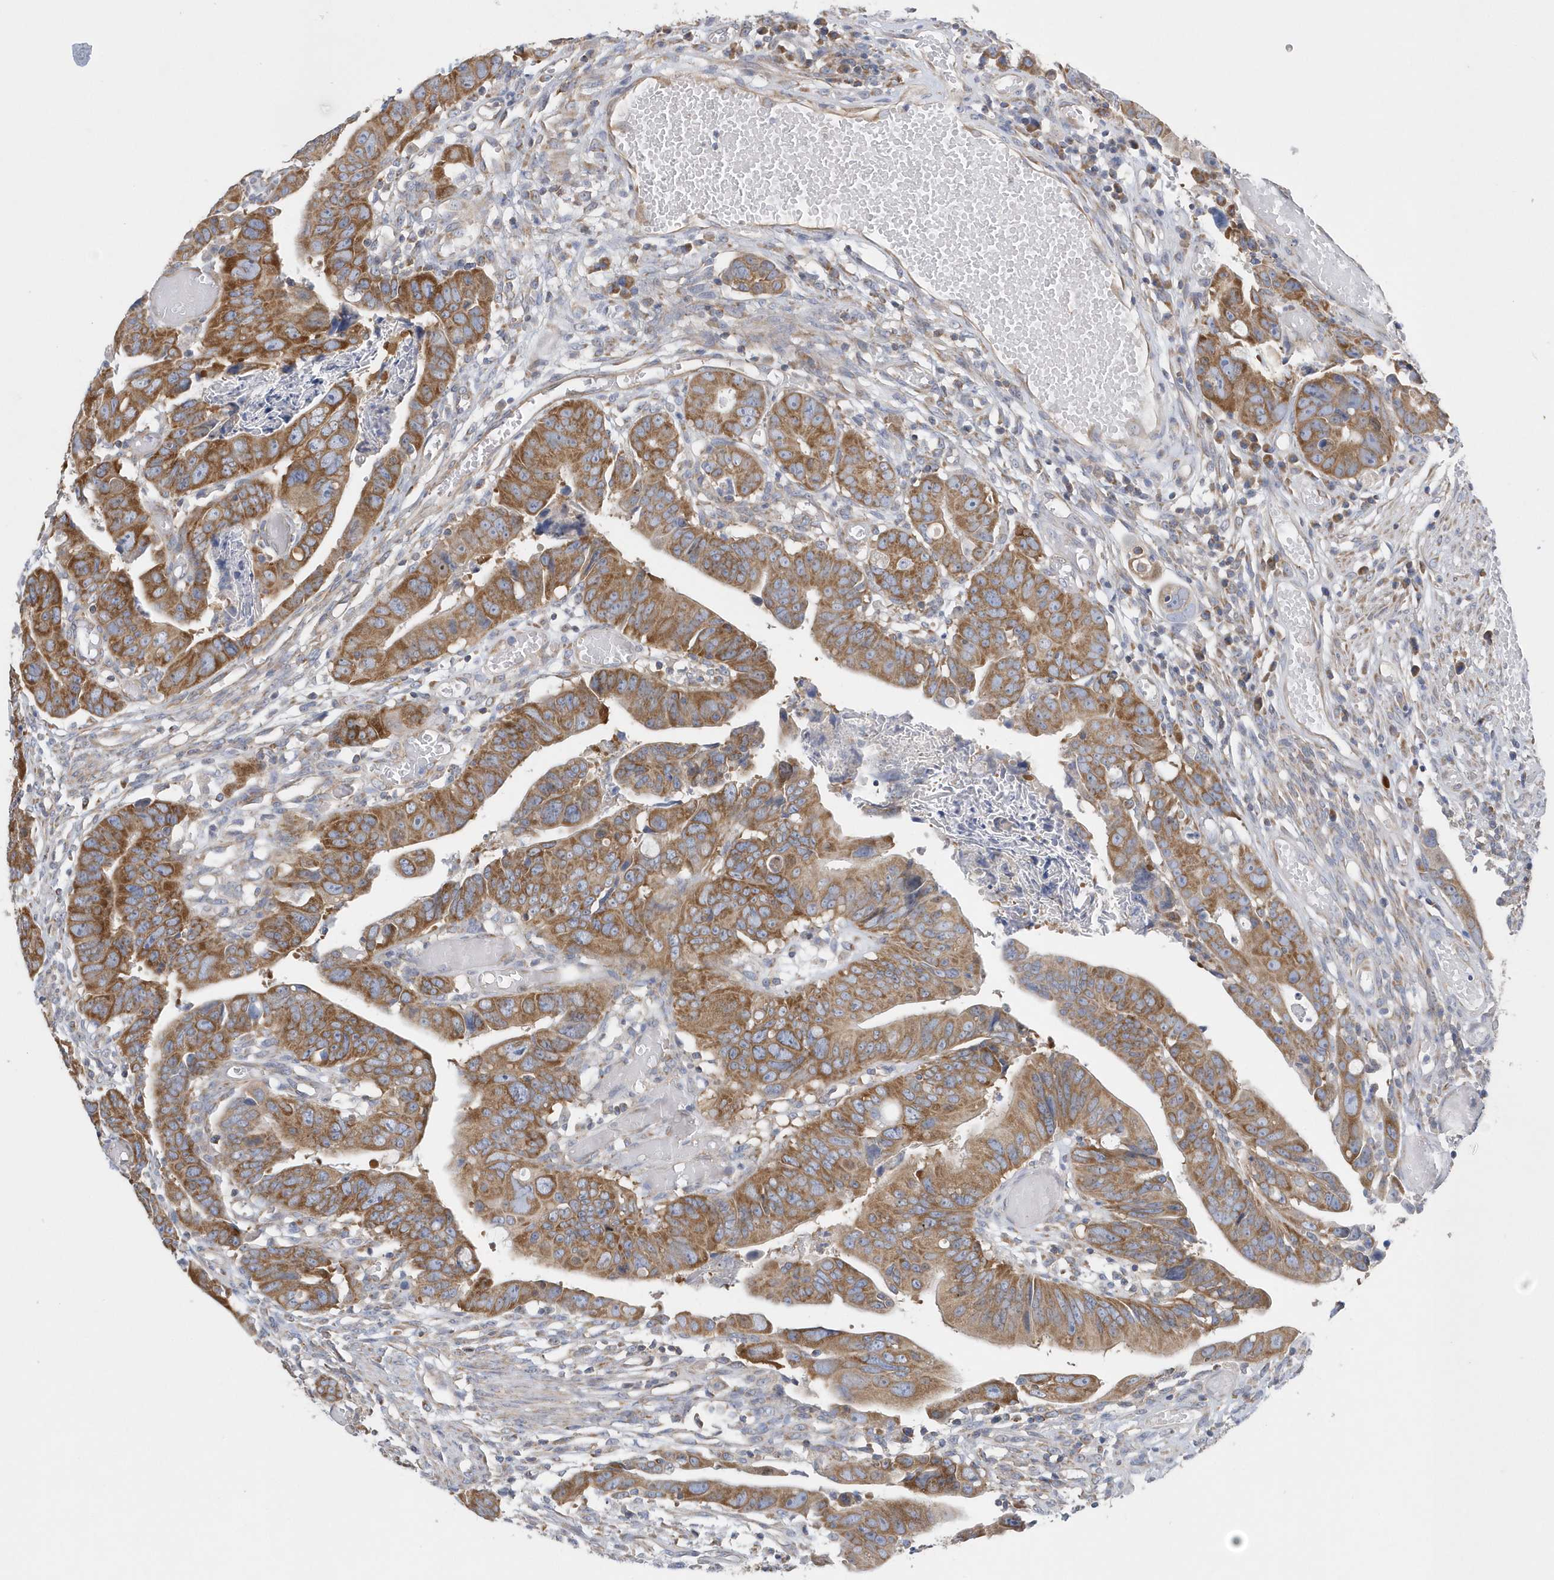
{"staining": {"intensity": "moderate", "quantity": ">75%", "location": "cytoplasmic/membranous"}, "tissue": "colorectal cancer", "cell_type": "Tumor cells", "image_type": "cancer", "snomed": [{"axis": "morphology", "description": "Adenocarcinoma, NOS"}, {"axis": "topography", "description": "Rectum"}], "caption": "IHC micrograph of neoplastic tissue: colorectal adenocarcinoma stained using immunohistochemistry (IHC) demonstrates medium levels of moderate protein expression localized specifically in the cytoplasmic/membranous of tumor cells, appearing as a cytoplasmic/membranous brown color.", "gene": "SPATA5", "patient": {"sex": "female", "age": 65}}